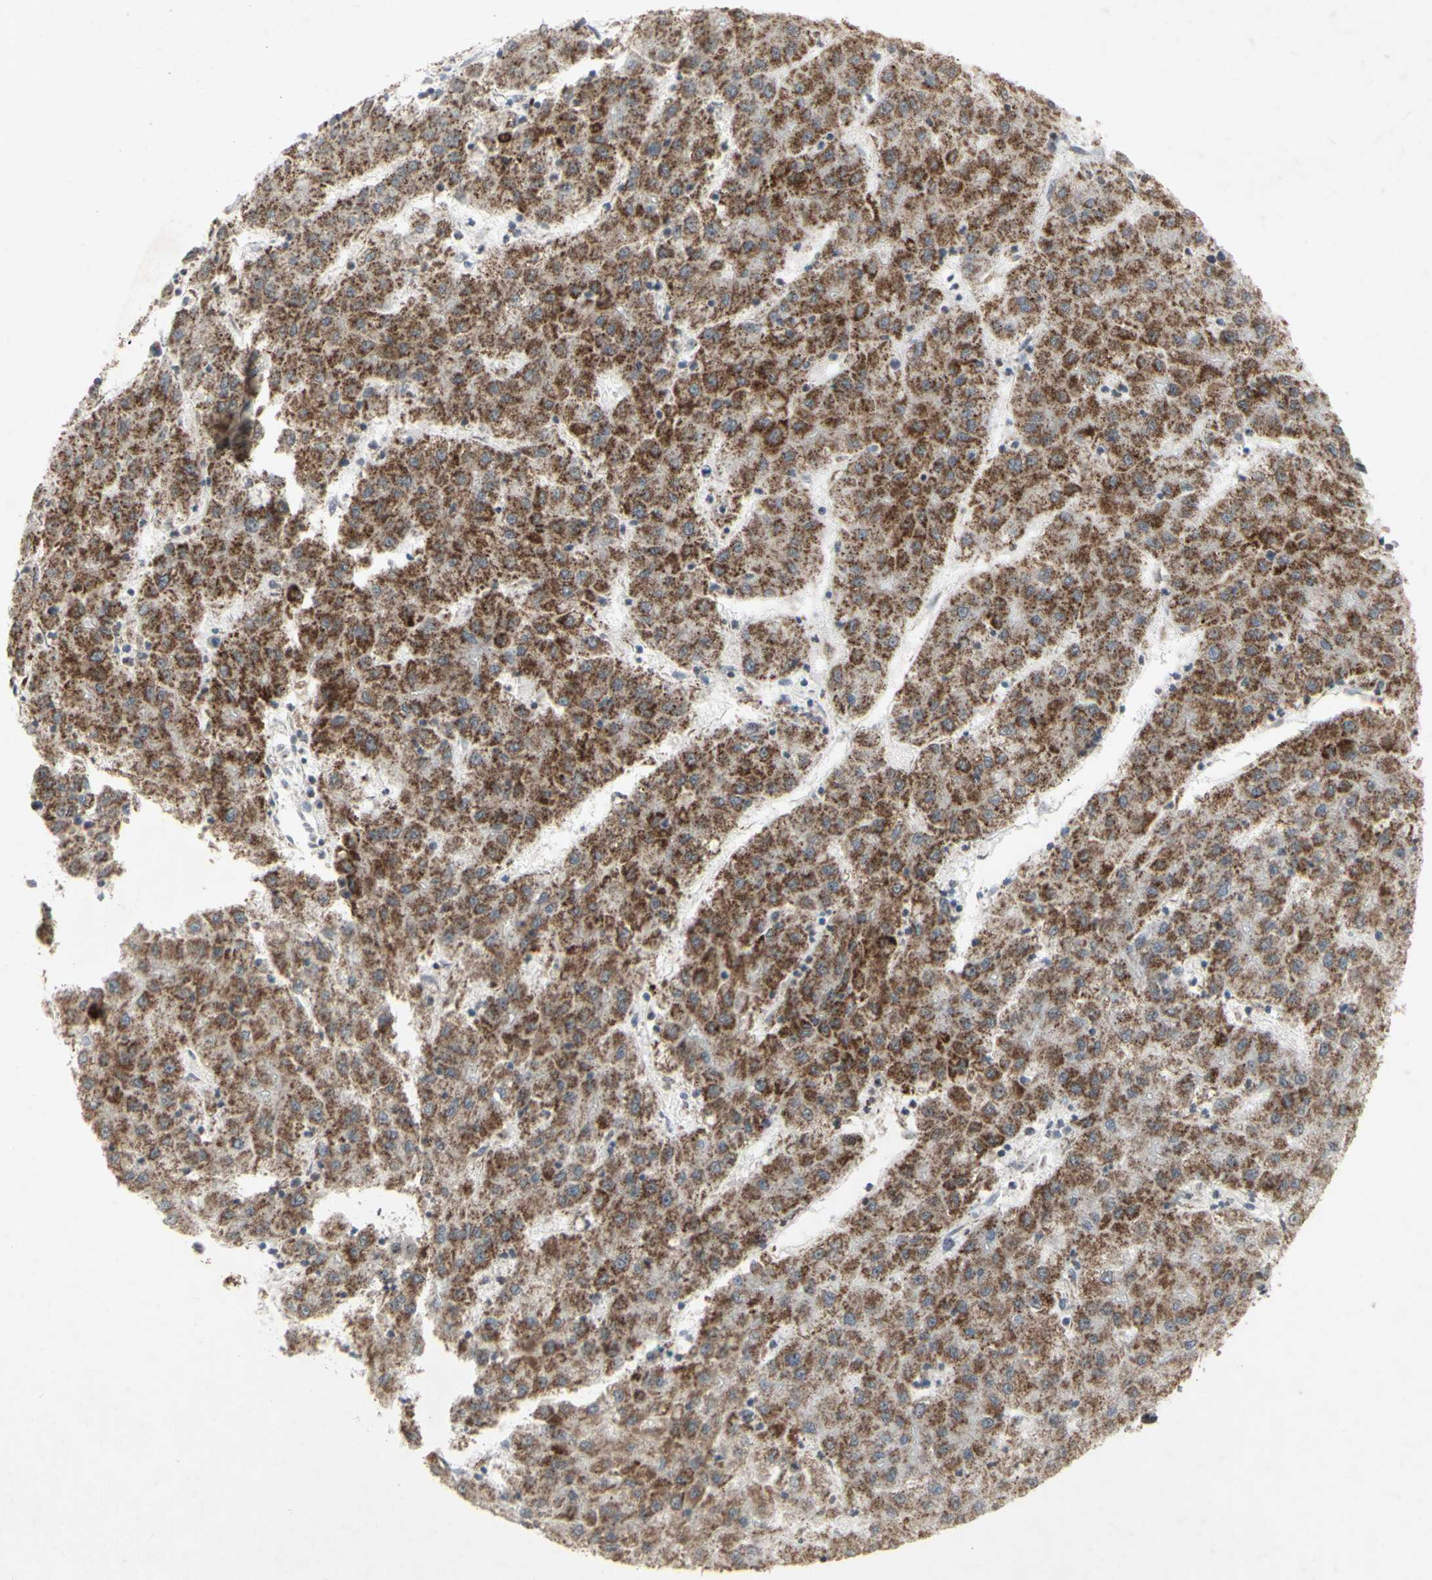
{"staining": {"intensity": "moderate", "quantity": ">75%", "location": "cytoplasmic/membranous"}, "tissue": "liver cancer", "cell_type": "Tumor cells", "image_type": "cancer", "snomed": [{"axis": "morphology", "description": "Carcinoma, Hepatocellular, NOS"}, {"axis": "topography", "description": "Liver"}], "caption": "Liver cancer was stained to show a protein in brown. There is medium levels of moderate cytoplasmic/membranous positivity in about >75% of tumor cells.", "gene": "CENPB", "patient": {"sex": "male", "age": 72}}